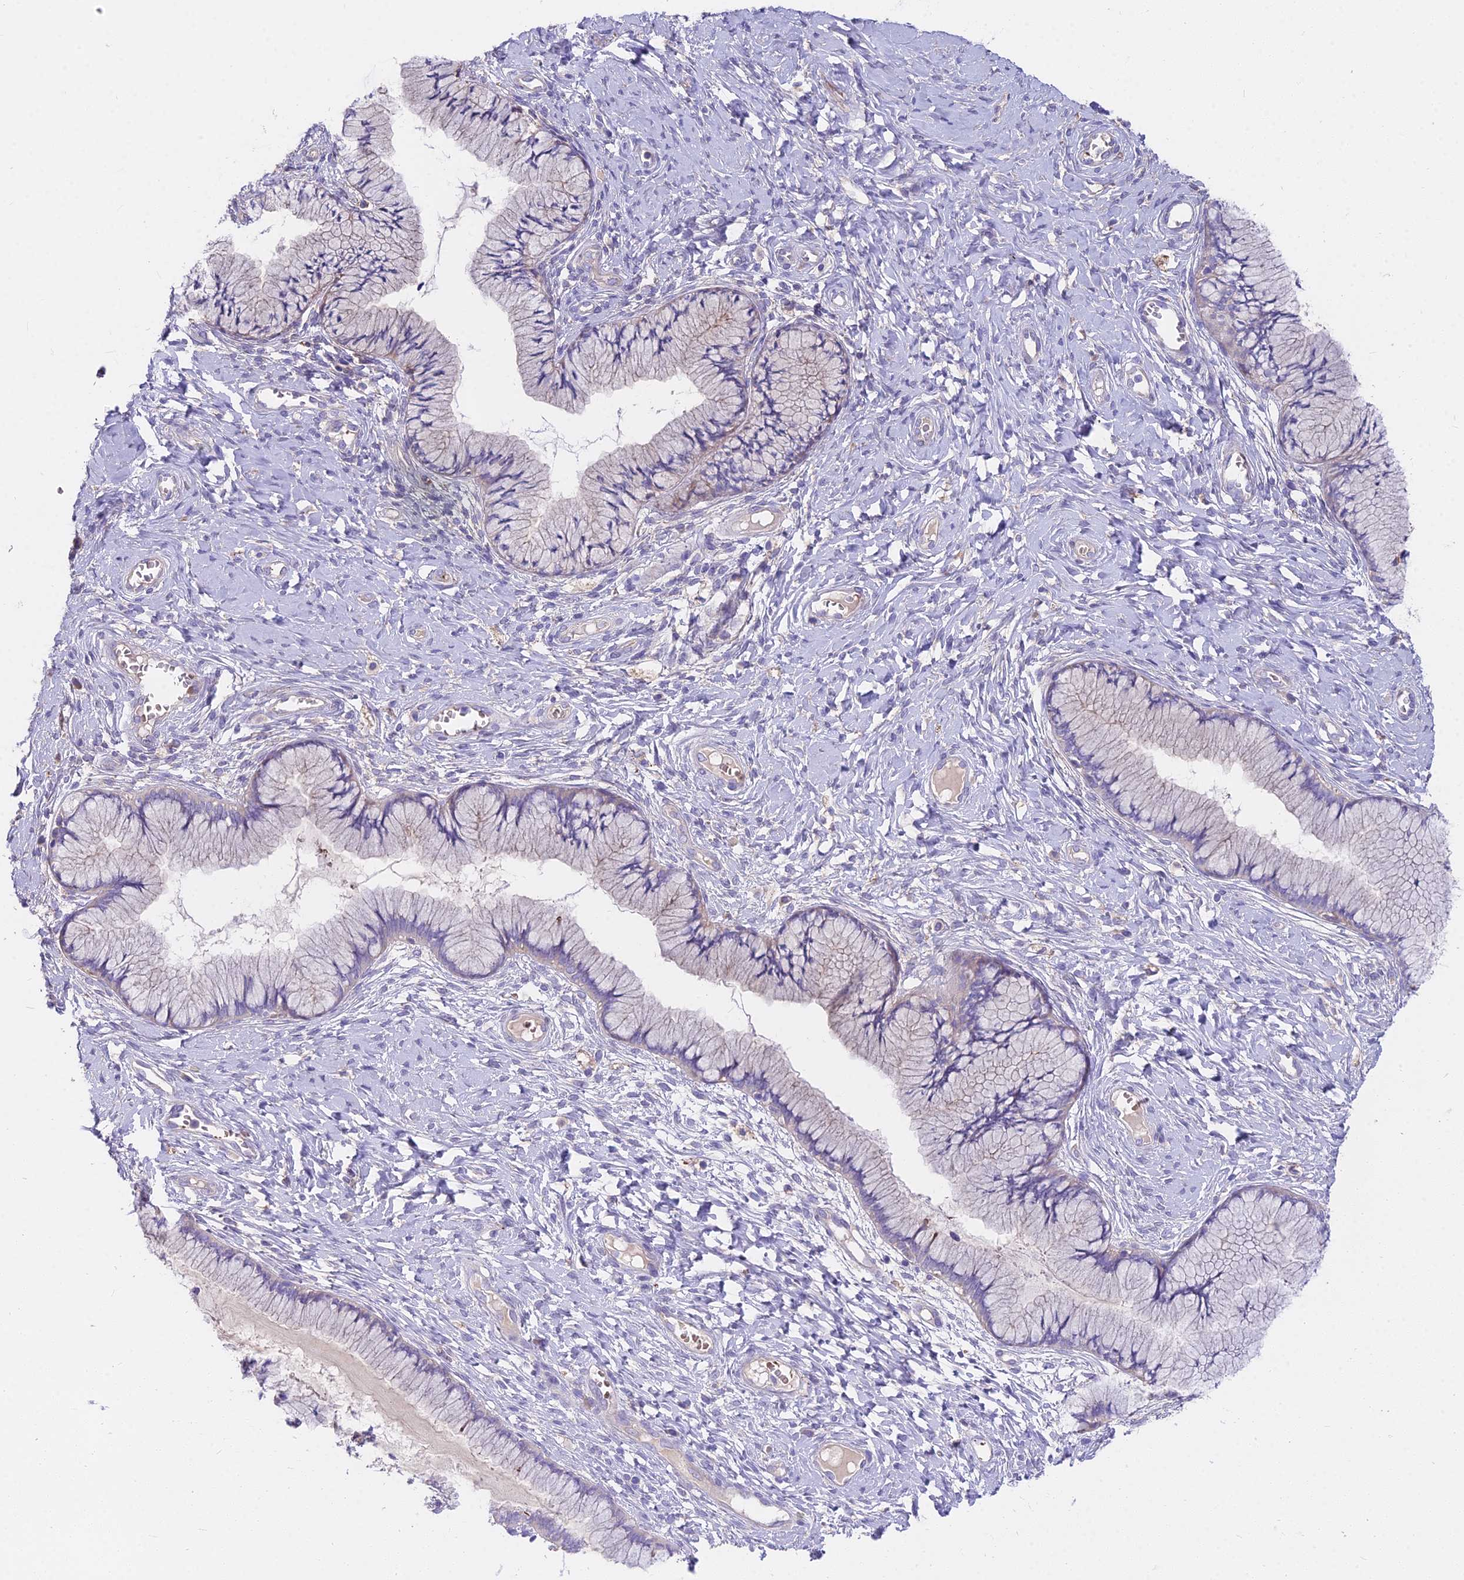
{"staining": {"intensity": "weak", "quantity": "<25%", "location": "cytoplasmic/membranous"}, "tissue": "cervix", "cell_type": "Glandular cells", "image_type": "normal", "snomed": [{"axis": "morphology", "description": "Normal tissue, NOS"}, {"axis": "topography", "description": "Cervix"}], "caption": "Immunohistochemistry of benign human cervix exhibits no staining in glandular cells.", "gene": "FRMPD1", "patient": {"sex": "female", "age": 42}}